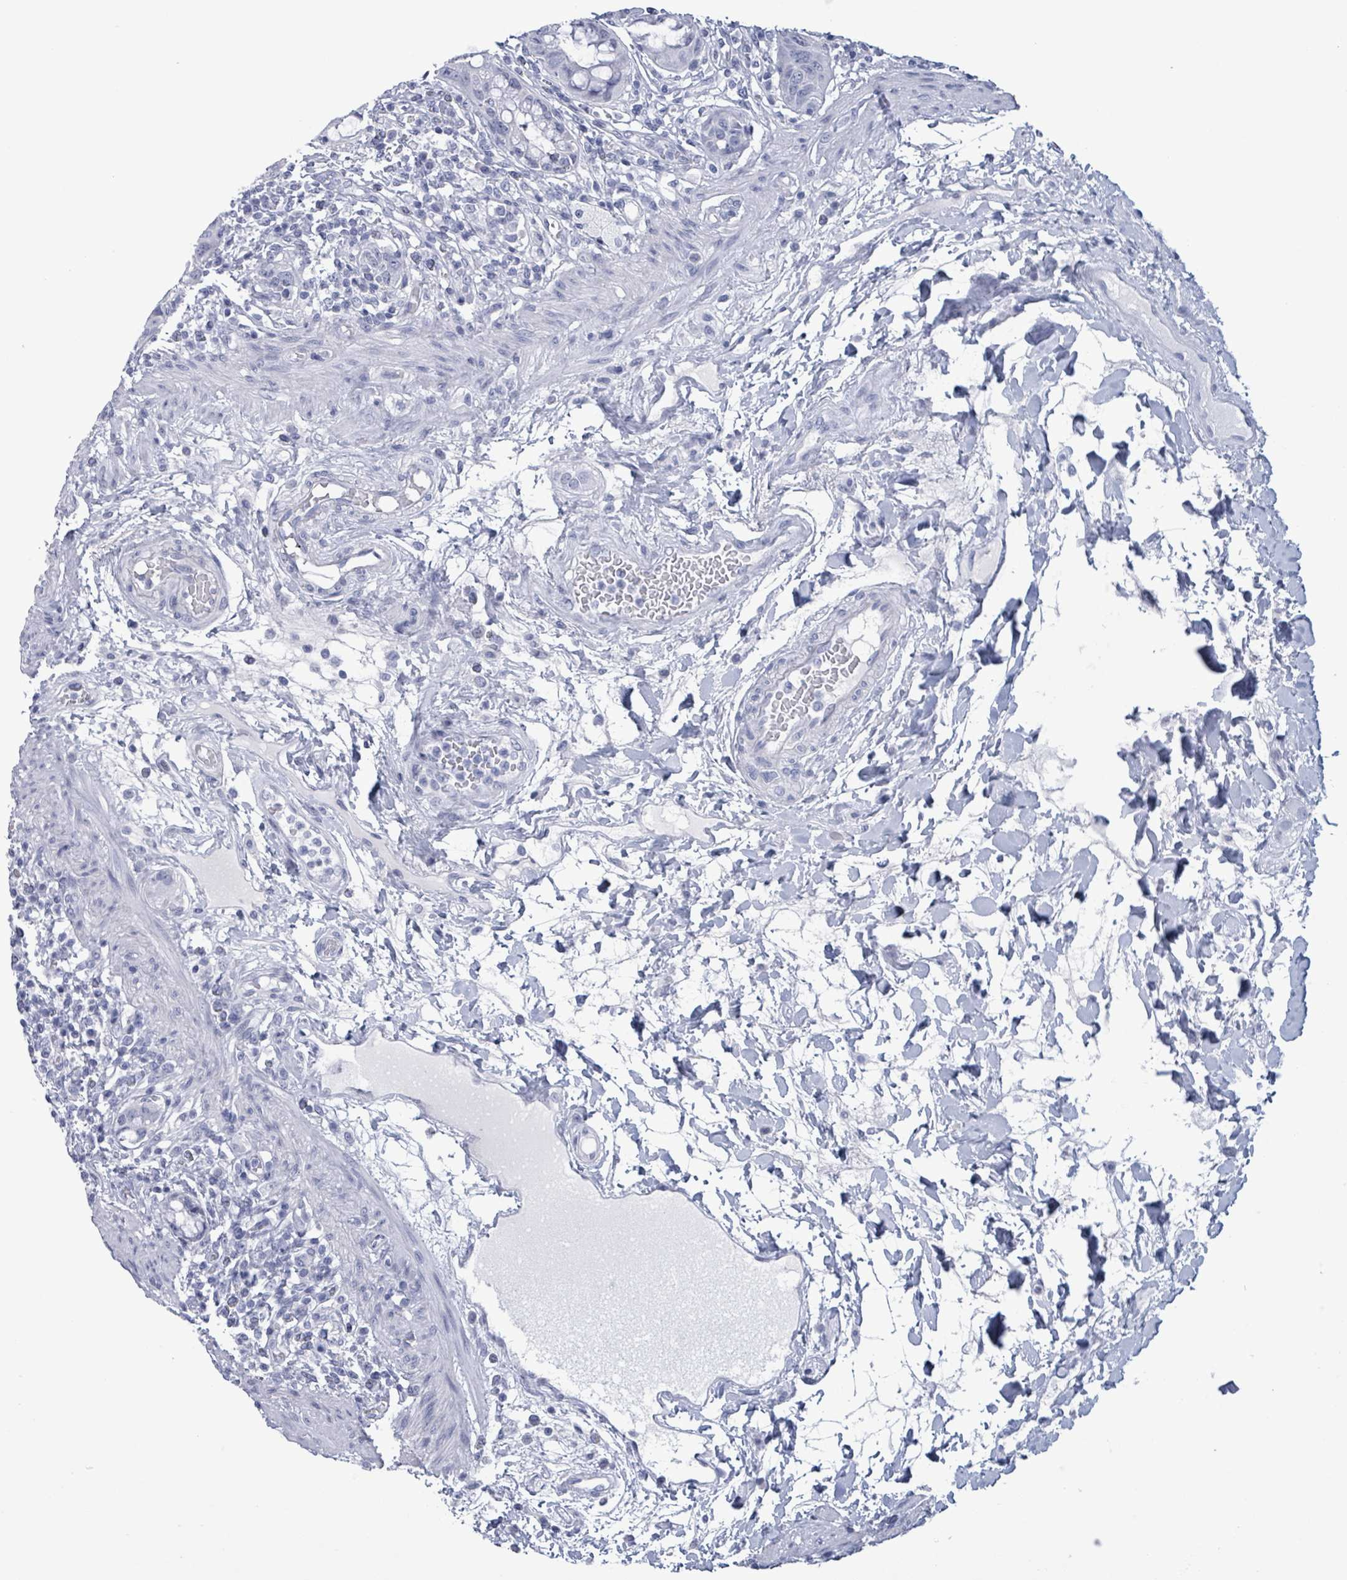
{"staining": {"intensity": "negative", "quantity": "none", "location": "none"}, "tissue": "rectum", "cell_type": "Glandular cells", "image_type": "normal", "snomed": [{"axis": "morphology", "description": "Normal tissue, NOS"}, {"axis": "topography", "description": "Rectum"}], "caption": "An image of rectum stained for a protein demonstrates no brown staining in glandular cells.", "gene": "NKX2", "patient": {"sex": "female", "age": 57}}